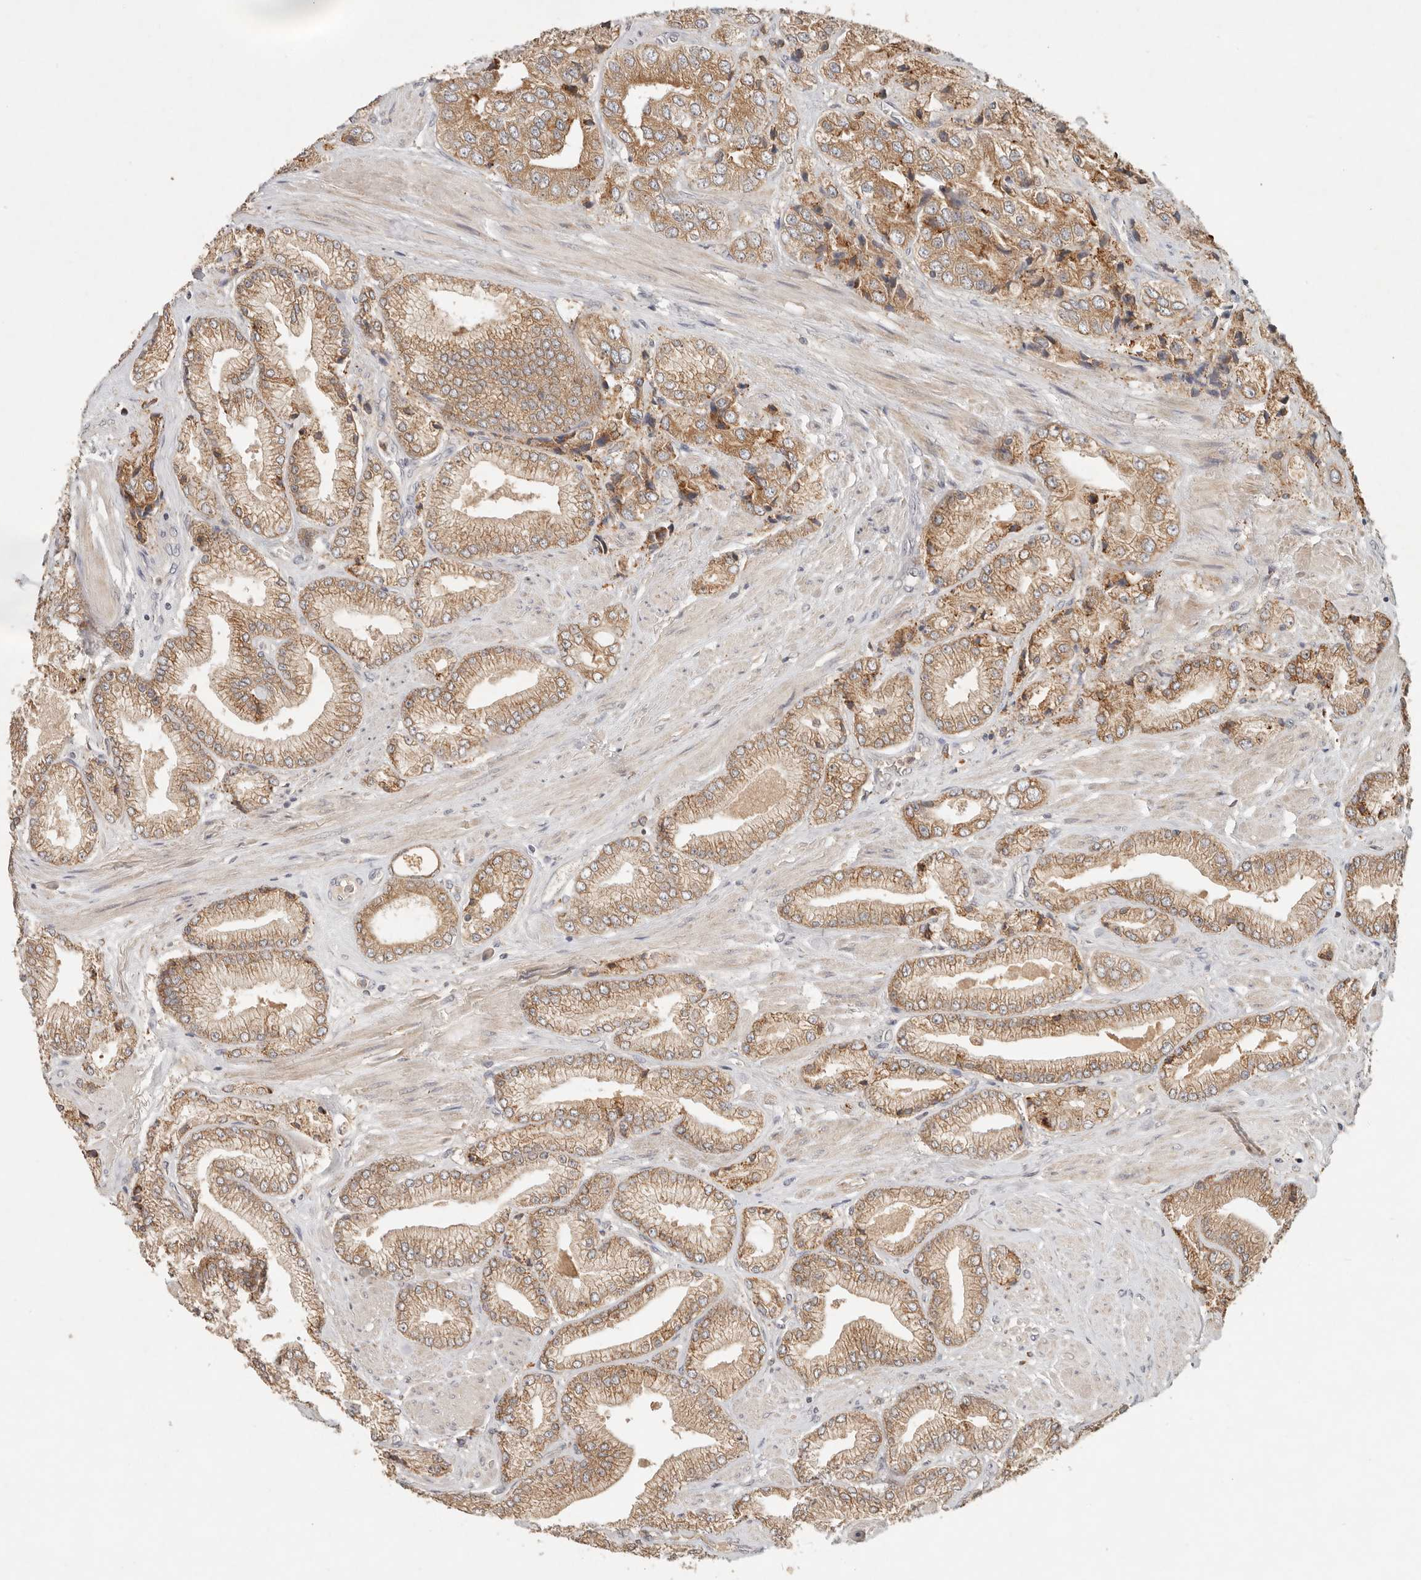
{"staining": {"intensity": "moderate", "quantity": ">75%", "location": "cytoplasmic/membranous"}, "tissue": "prostate cancer", "cell_type": "Tumor cells", "image_type": "cancer", "snomed": [{"axis": "morphology", "description": "Adenocarcinoma, High grade"}, {"axis": "topography", "description": "Prostate"}], "caption": "A brown stain shows moderate cytoplasmic/membranous staining of a protein in human prostate high-grade adenocarcinoma tumor cells.", "gene": "ARHGEF10L", "patient": {"sex": "male", "age": 50}}